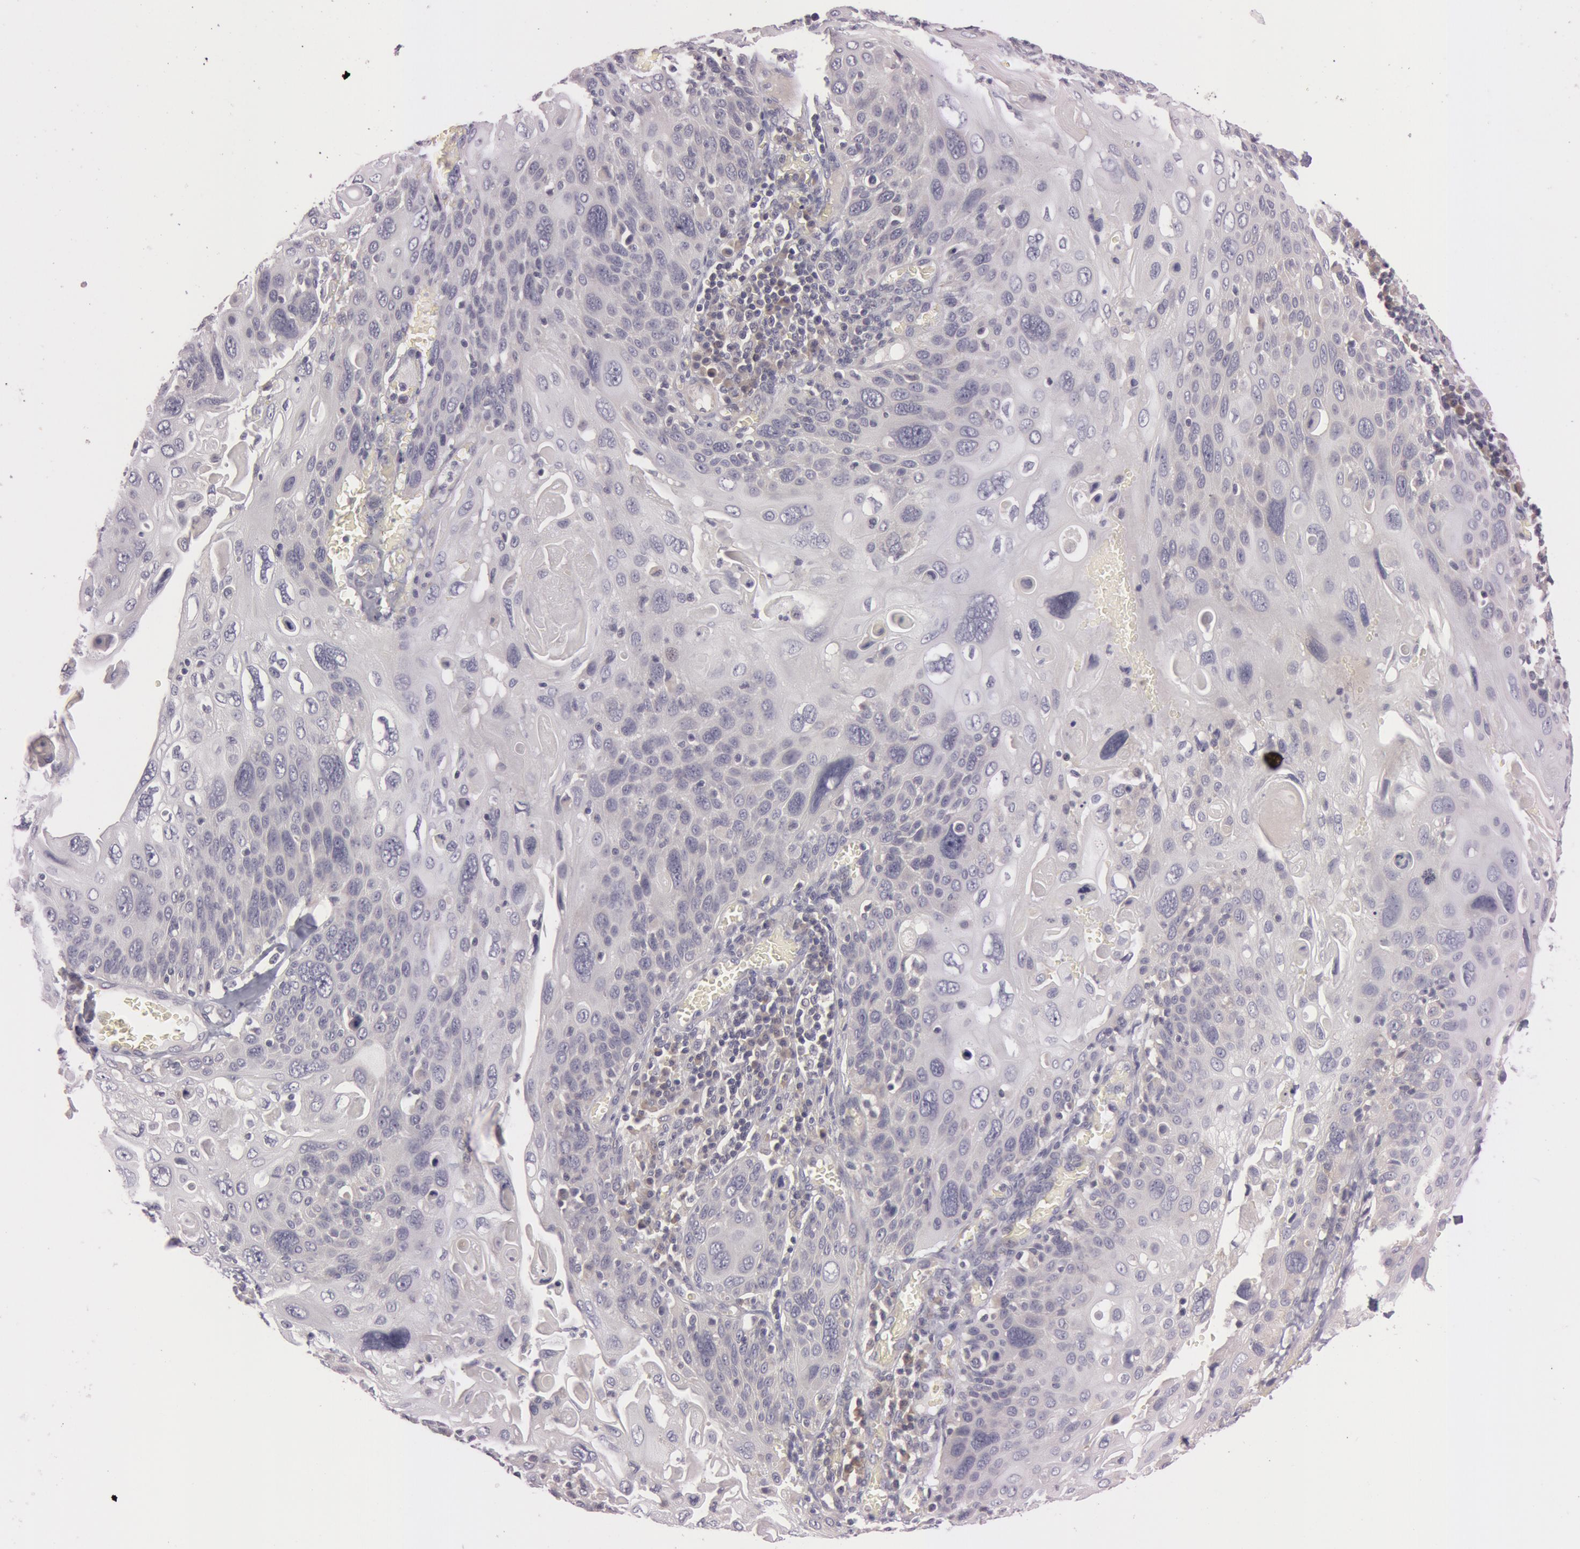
{"staining": {"intensity": "negative", "quantity": "none", "location": "none"}, "tissue": "cervical cancer", "cell_type": "Tumor cells", "image_type": "cancer", "snomed": [{"axis": "morphology", "description": "Squamous cell carcinoma, NOS"}, {"axis": "topography", "description": "Cervix"}], "caption": "Cervical cancer stained for a protein using immunohistochemistry shows no expression tumor cells.", "gene": "RALGAPA1", "patient": {"sex": "female", "age": 54}}